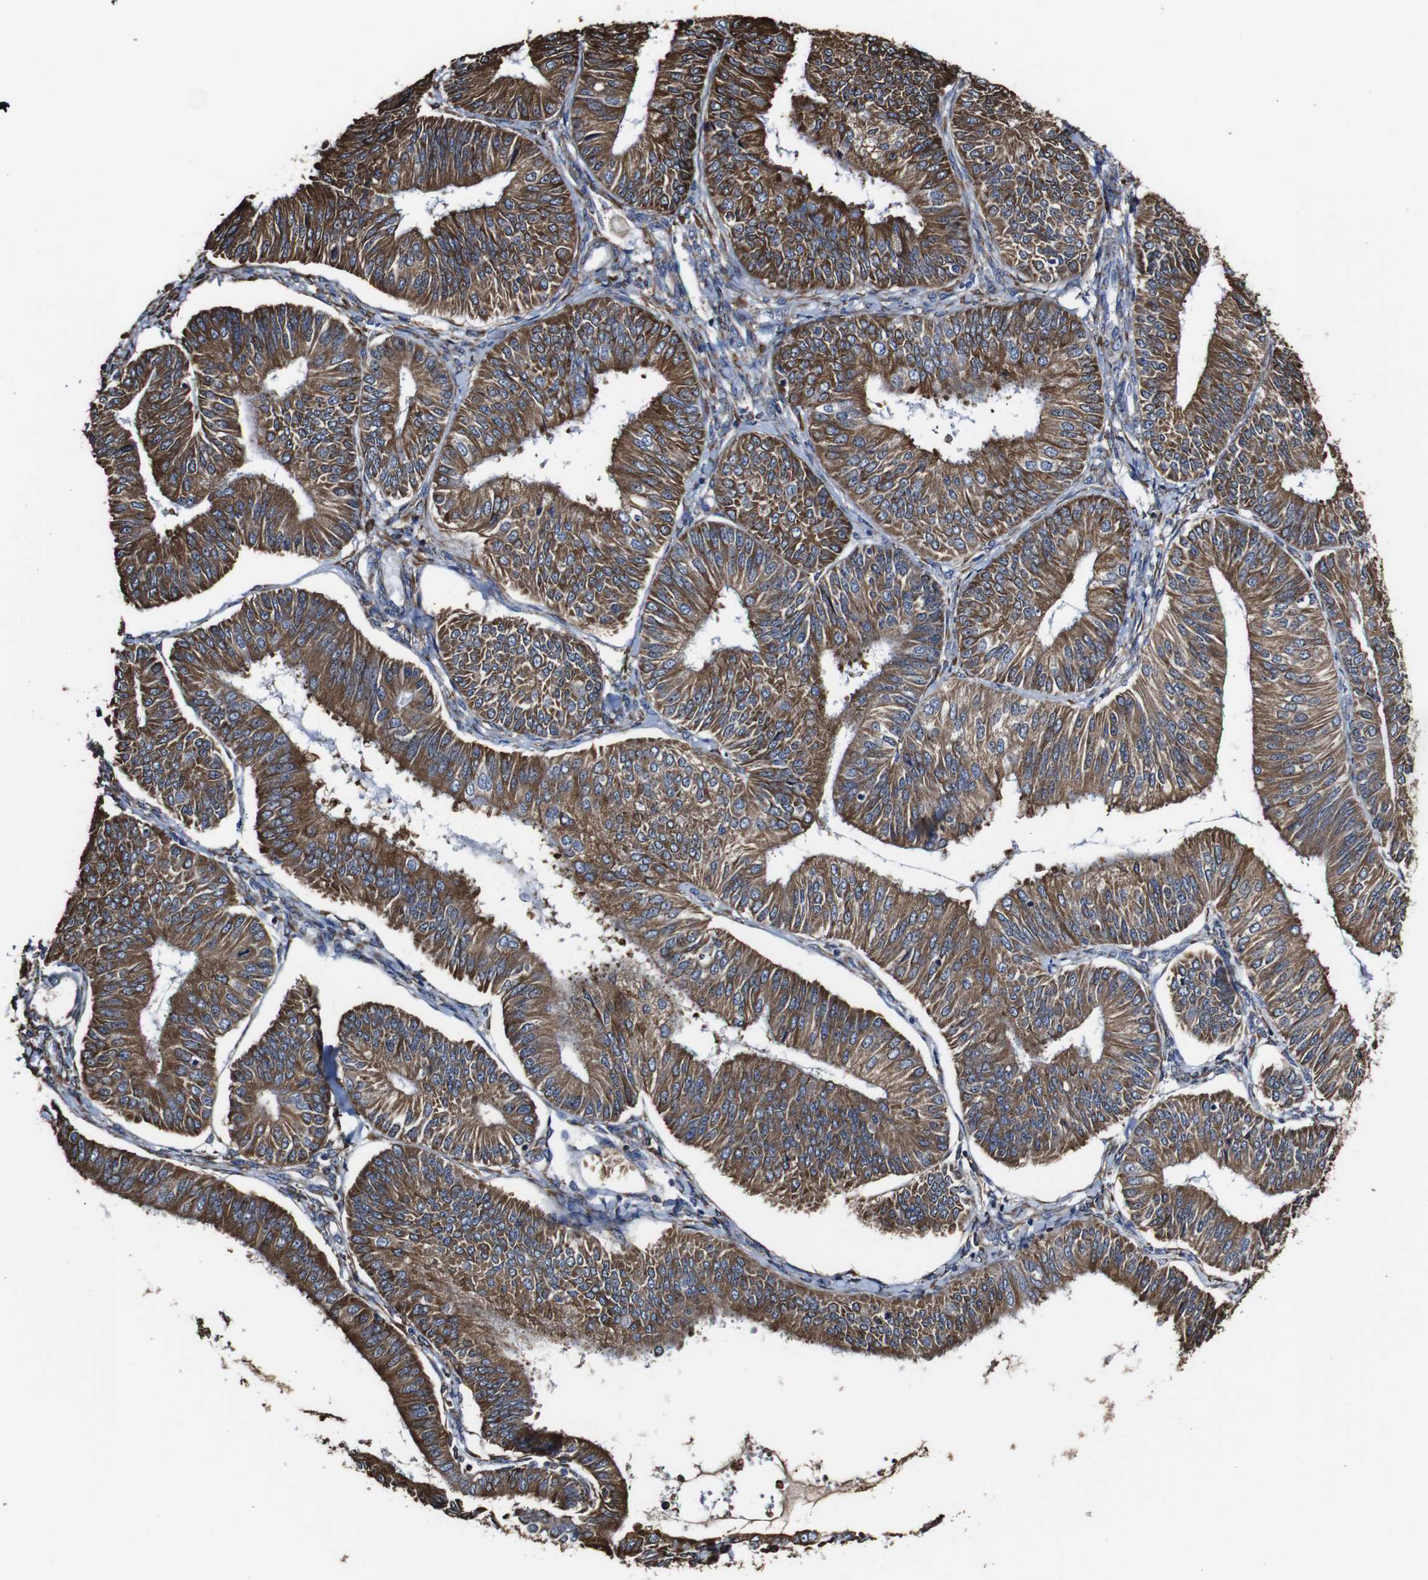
{"staining": {"intensity": "strong", "quantity": ">75%", "location": "cytoplasmic/membranous"}, "tissue": "endometrial cancer", "cell_type": "Tumor cells", "image_type": "cancer", "snomed": [{"axis": "morphology", "description": "Adenocarcinoma, NOS"}, {"axis": "topography", "description": "Endometrium"}], "caption": "Endometrial adenocarcinoma stained for a protein (brown) demonstrates strong cytoplasmic/membranous positive expression in about >75% of tumor cells.", "gene": "PPIB", "patient": {"sex": "female", "age": 58}}